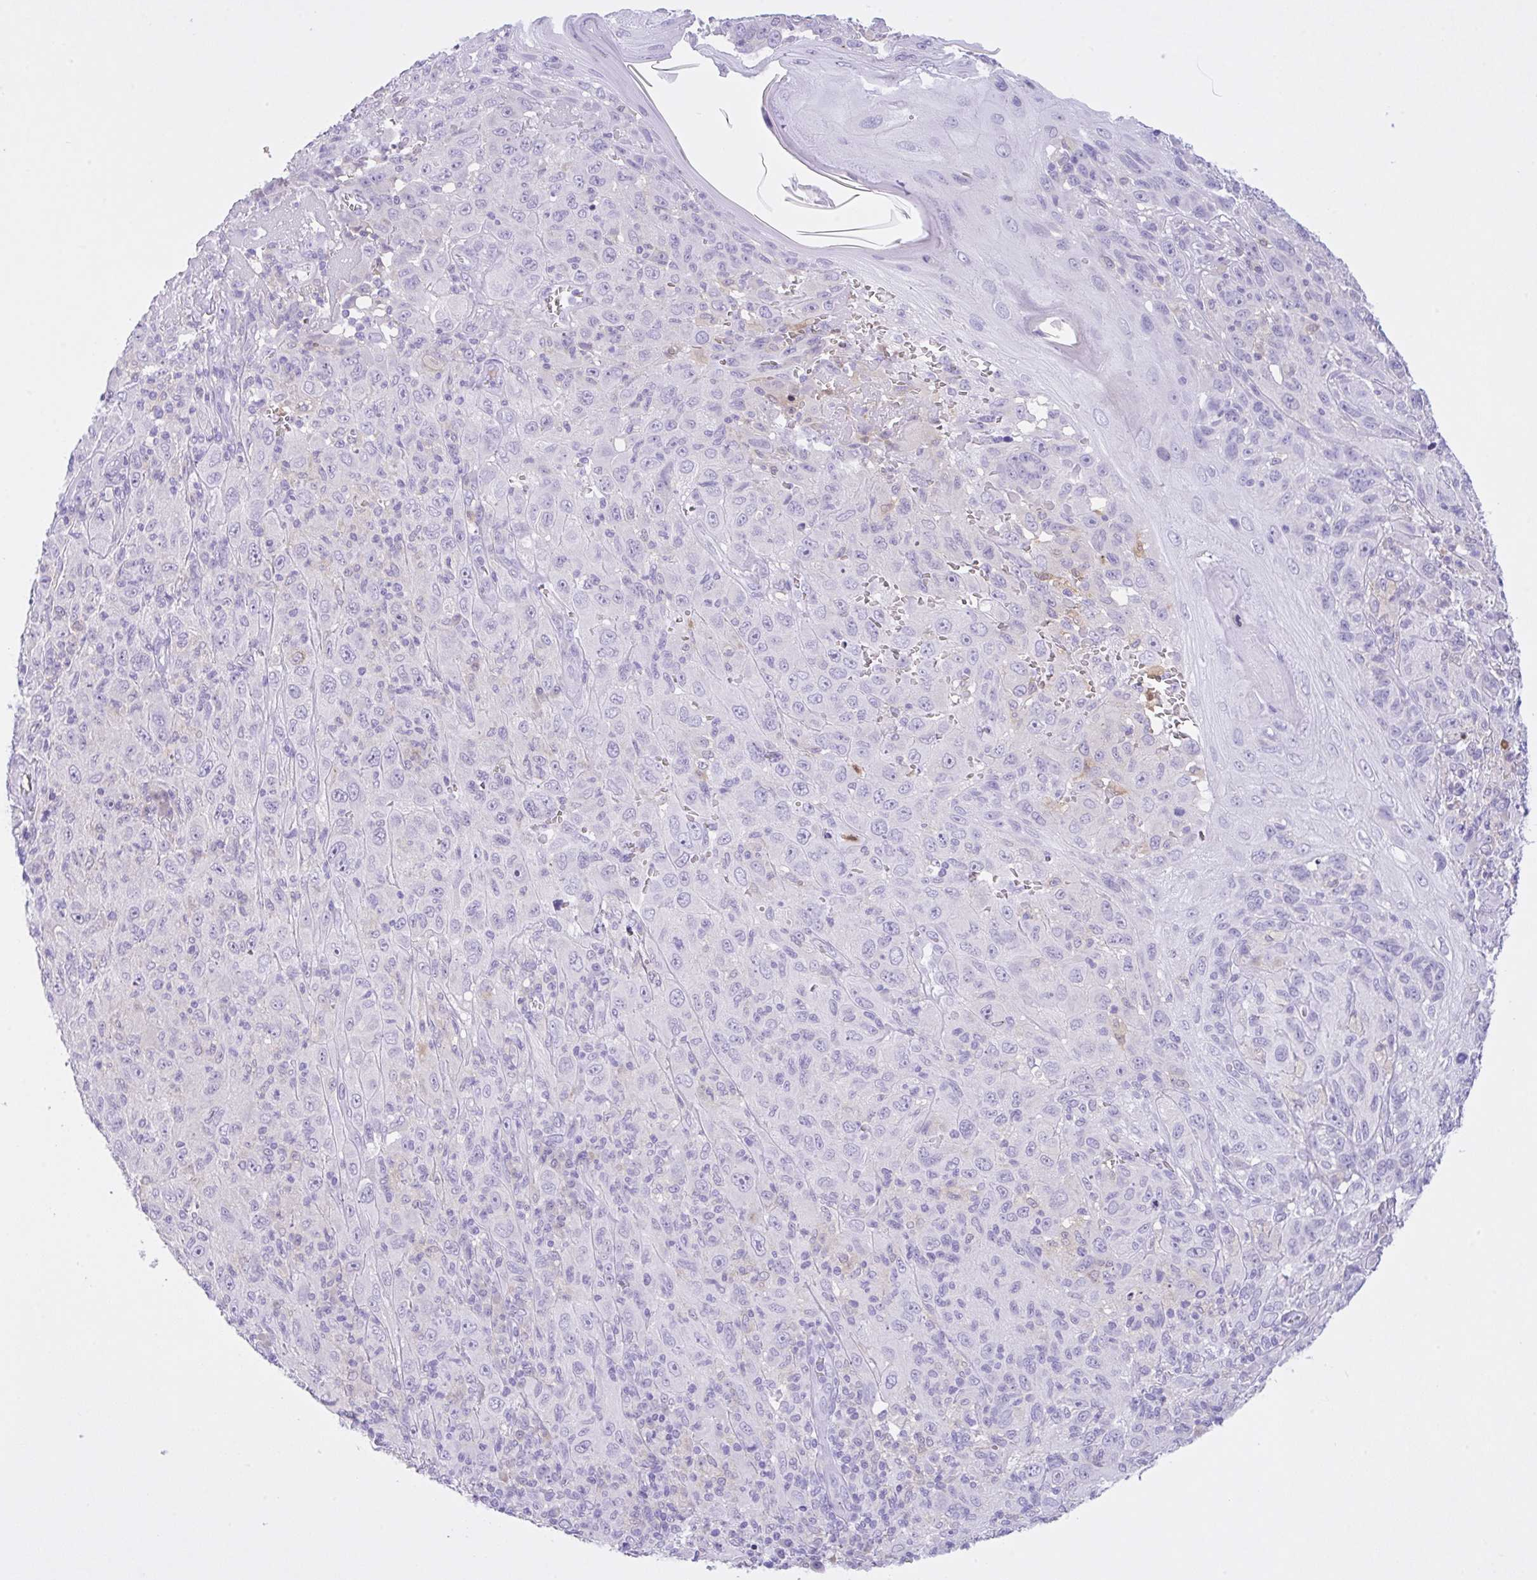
{"staining": {"intensity": "negative", "quantity": "none", "location": "none"}, "tissue": "melanoma", "cell_type": "Tumor cells", "image_type": "cancer", "snomed": [{"axis": "morphology", "description": "Malignant melanoma, NOS"}, {"axis": "topography", "description": "Skin"}], "caption": "DAB (3,3'-diaminobenzidine) immunohistochemical staining of human melanoma shows no significant positivity in tumor cells. (DAB (3,3'-diaminobenzidine) immunohistochemistry (IHC), high magnification).", "gene": "NCF1", "patient": {"sex": "female", "age": 91}}